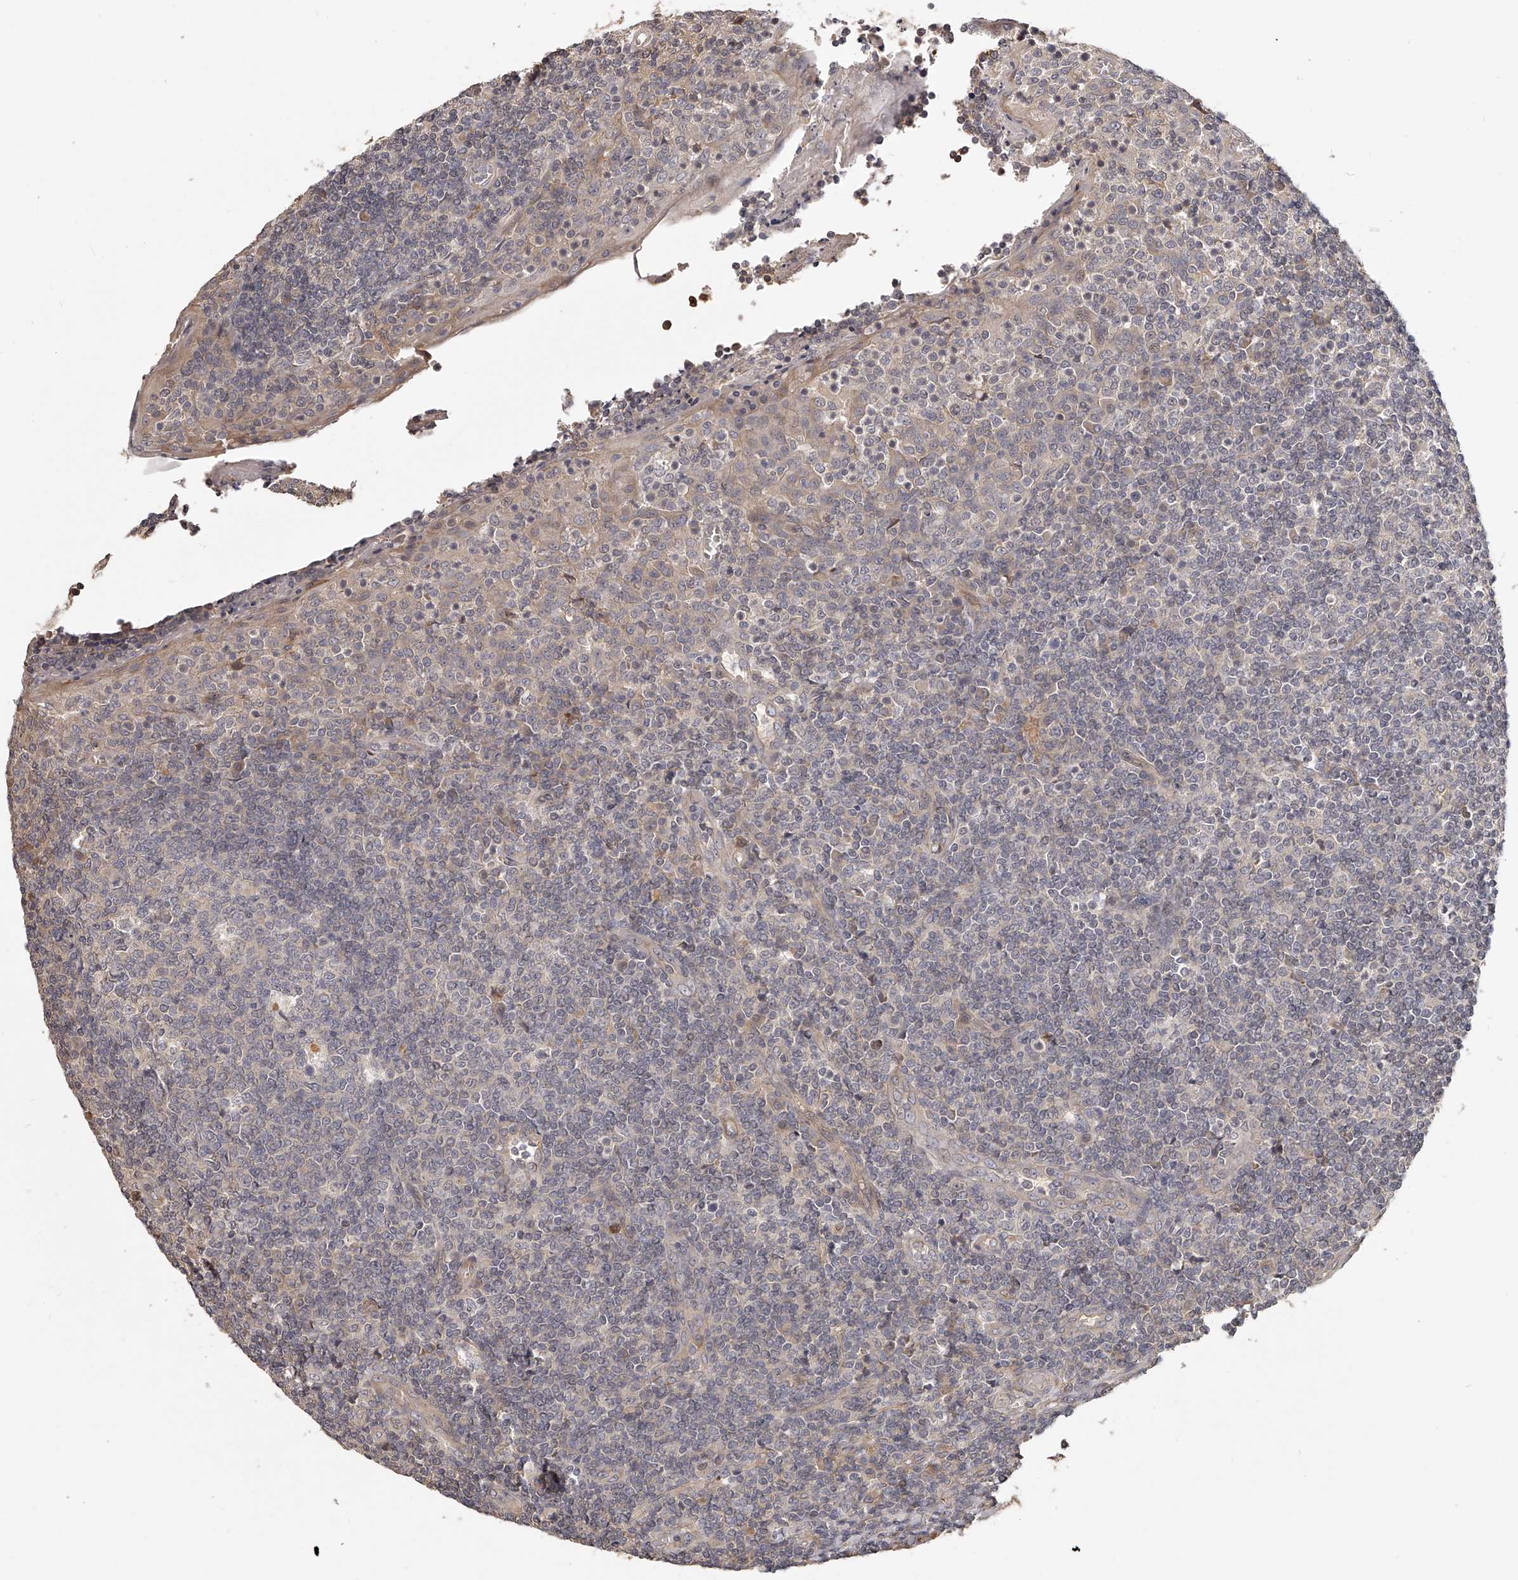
{"staining": {"intensity": "negative", "quantity": "none", "location": "none"}, "tissue": "tonsil", "cell_type": "Germinal center cells", "image_type": "normal", "snomed": [{"axis": "morphology", "description": "Normal tissue, NOS"}, {"axis": "topography", "description": "Tonsil"}], "caption": "The image shows no significant expression in germinal center cells of tonsil. (DAB (3,3'-diaminobenzidine) IHC with hematoxylin counter stain).", "gene": "ZNF582", "patient": {"sex": "female", "age": 19}}